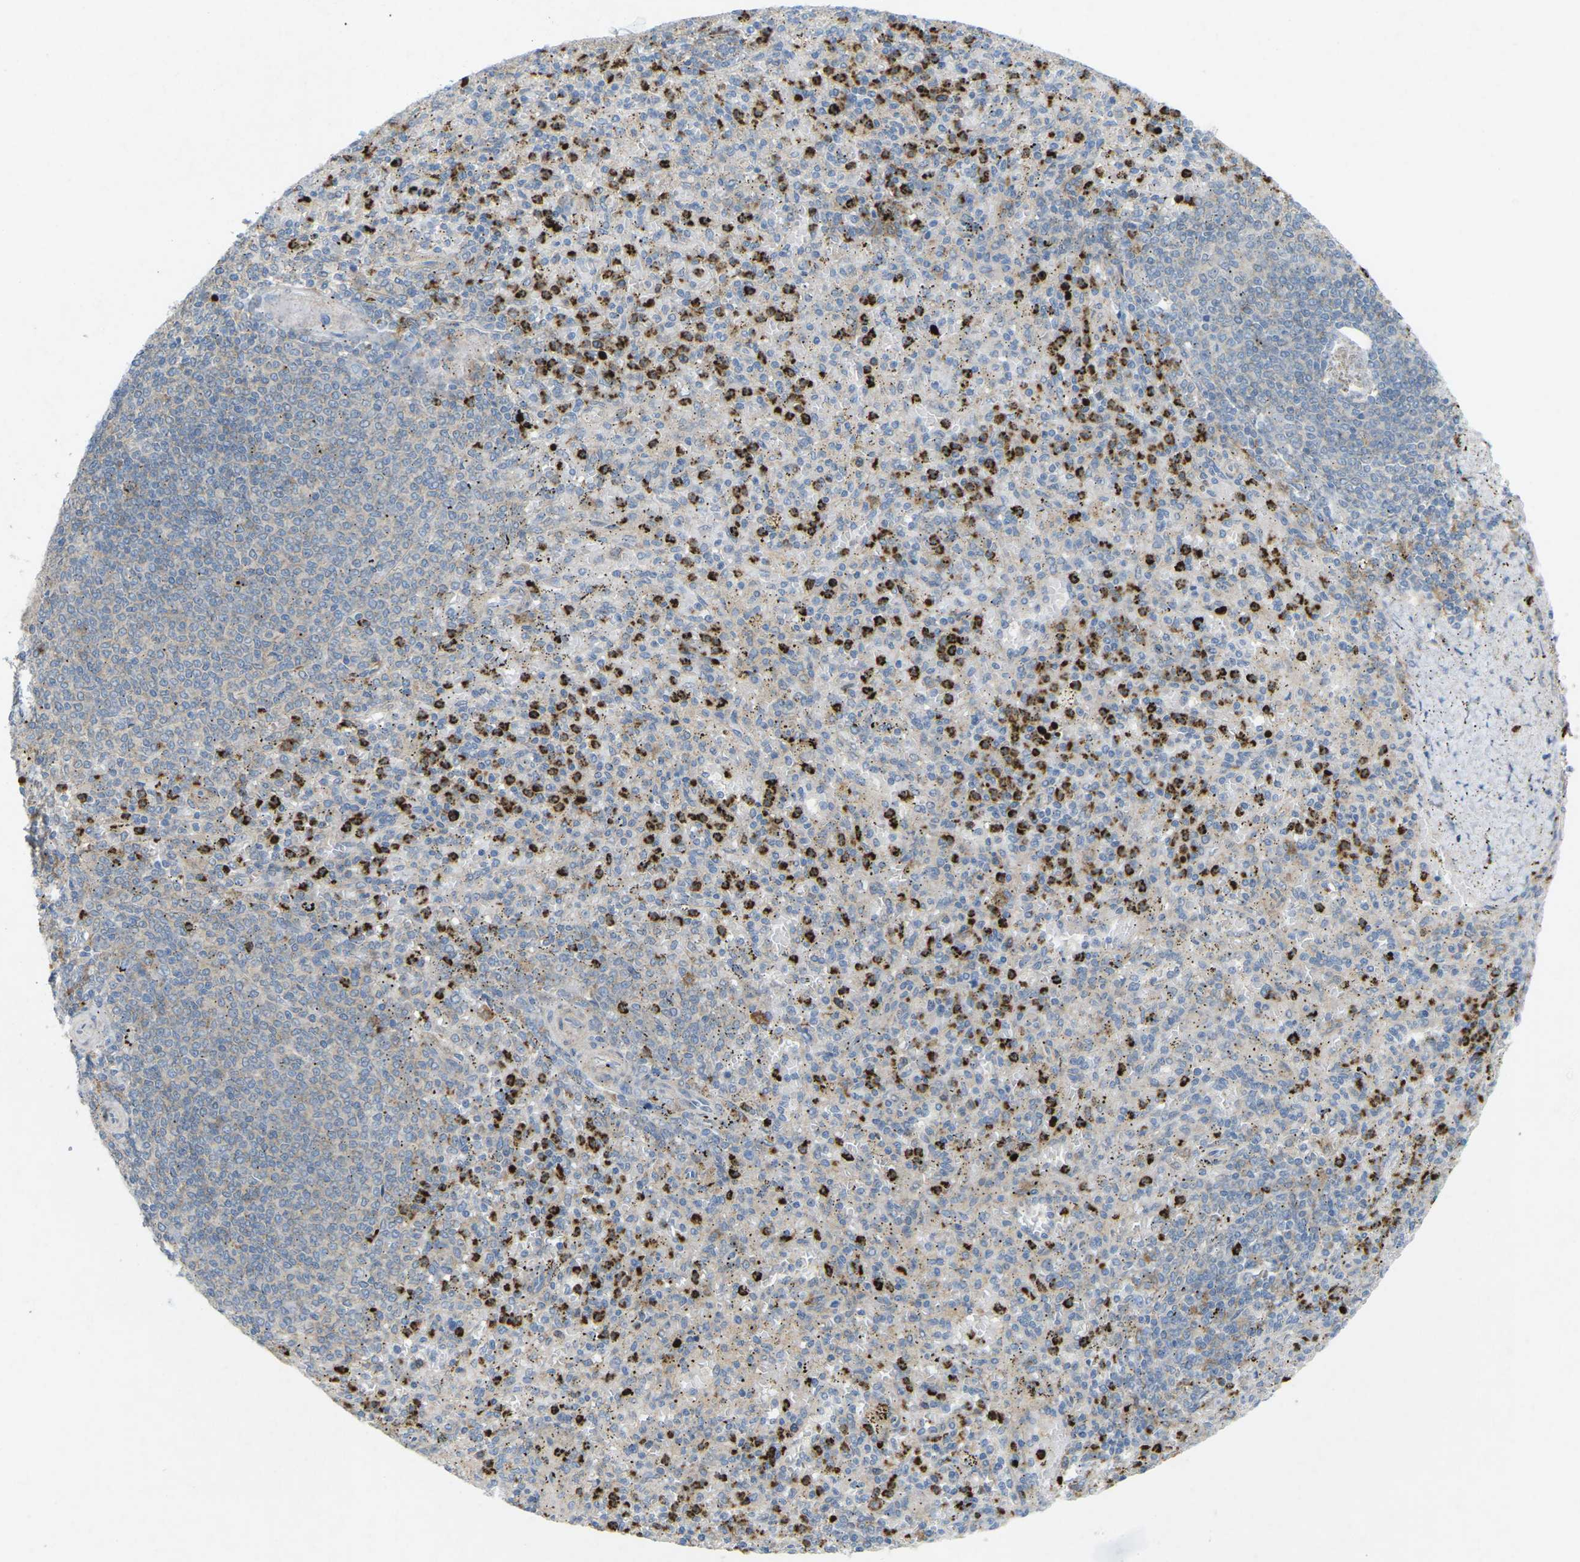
{"staining": {"intensity": "strong", "quantity": "25%-75%", "location": "cytoplasmic/membranous"}, "tissue": "spleen", "cell_type": "Cells in red pulp", "image_type": "normal", "snomed": [{"axis": "morphology", "description": "Normal tissue, NOS"}, {"axis": "topography", "description": "Spleen"}], "caption": "High-power microscopy captured an IHC photomicrograph of unremarkable spleen, revealing strong cytoplasmic/membranous staining in approximately 25%-75% of cells in red pulp. (DAB = brown stain, brightfield microscopy at high magnification).", "gene": "STK11", "patient": {"sex": "male", "age": 72}}